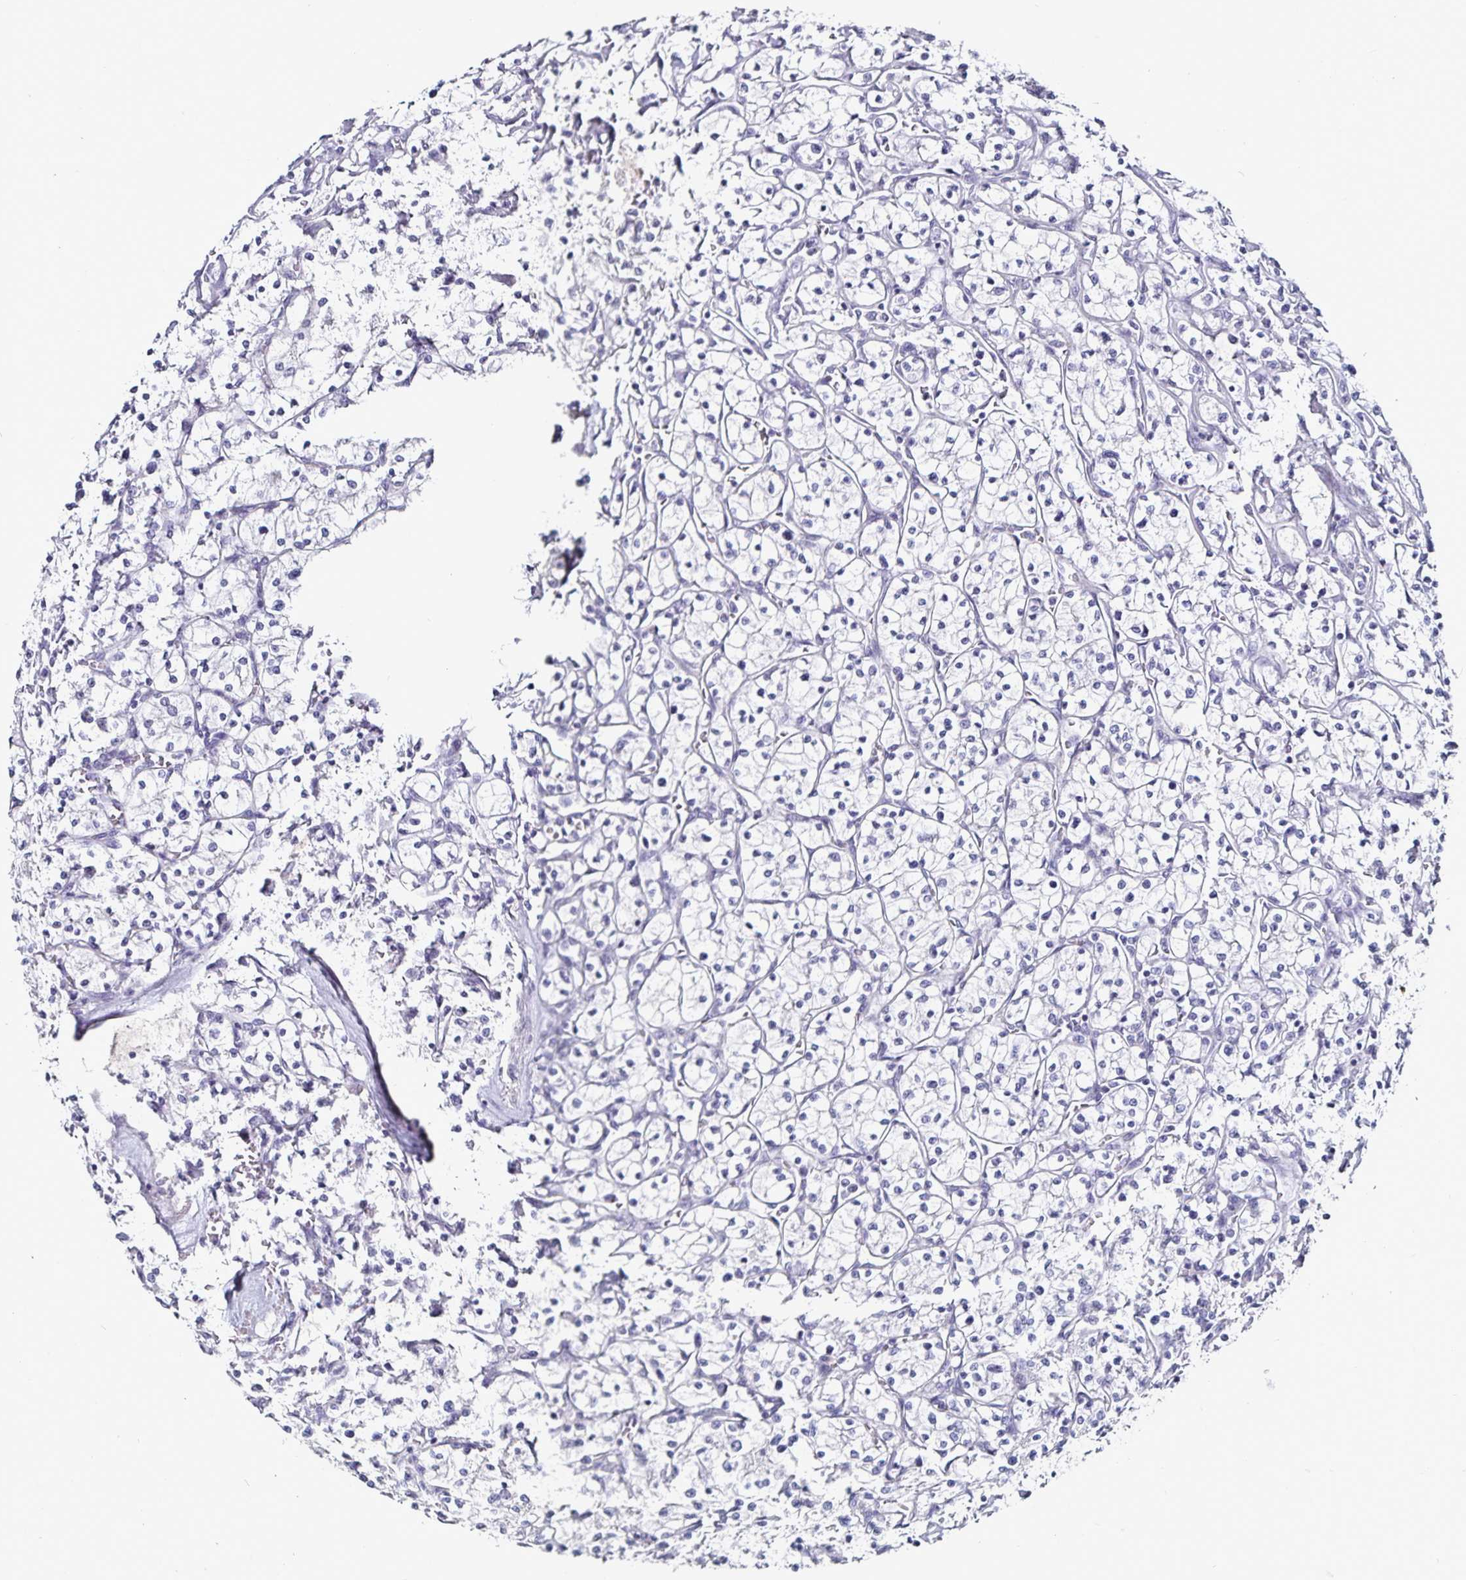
{"staining": {"intensity": "negative", "quantity": "none", "location": "none"}, "tissue": "renal cancer", "cell_type": "Tumor cells", "image_type": "cancer", "snomed": [{"axis": "morphology", "description": "Adenocarcinoma, NOS"}, {"axis": "topography", "description": "Kidney"}], "caption": "This is an IHC photomicrograph of human renal adenocarcinoma. There is no expression in tumor cells.", "gene": "TSPAN7", "patient": {"sex": "female", "age": 64}}